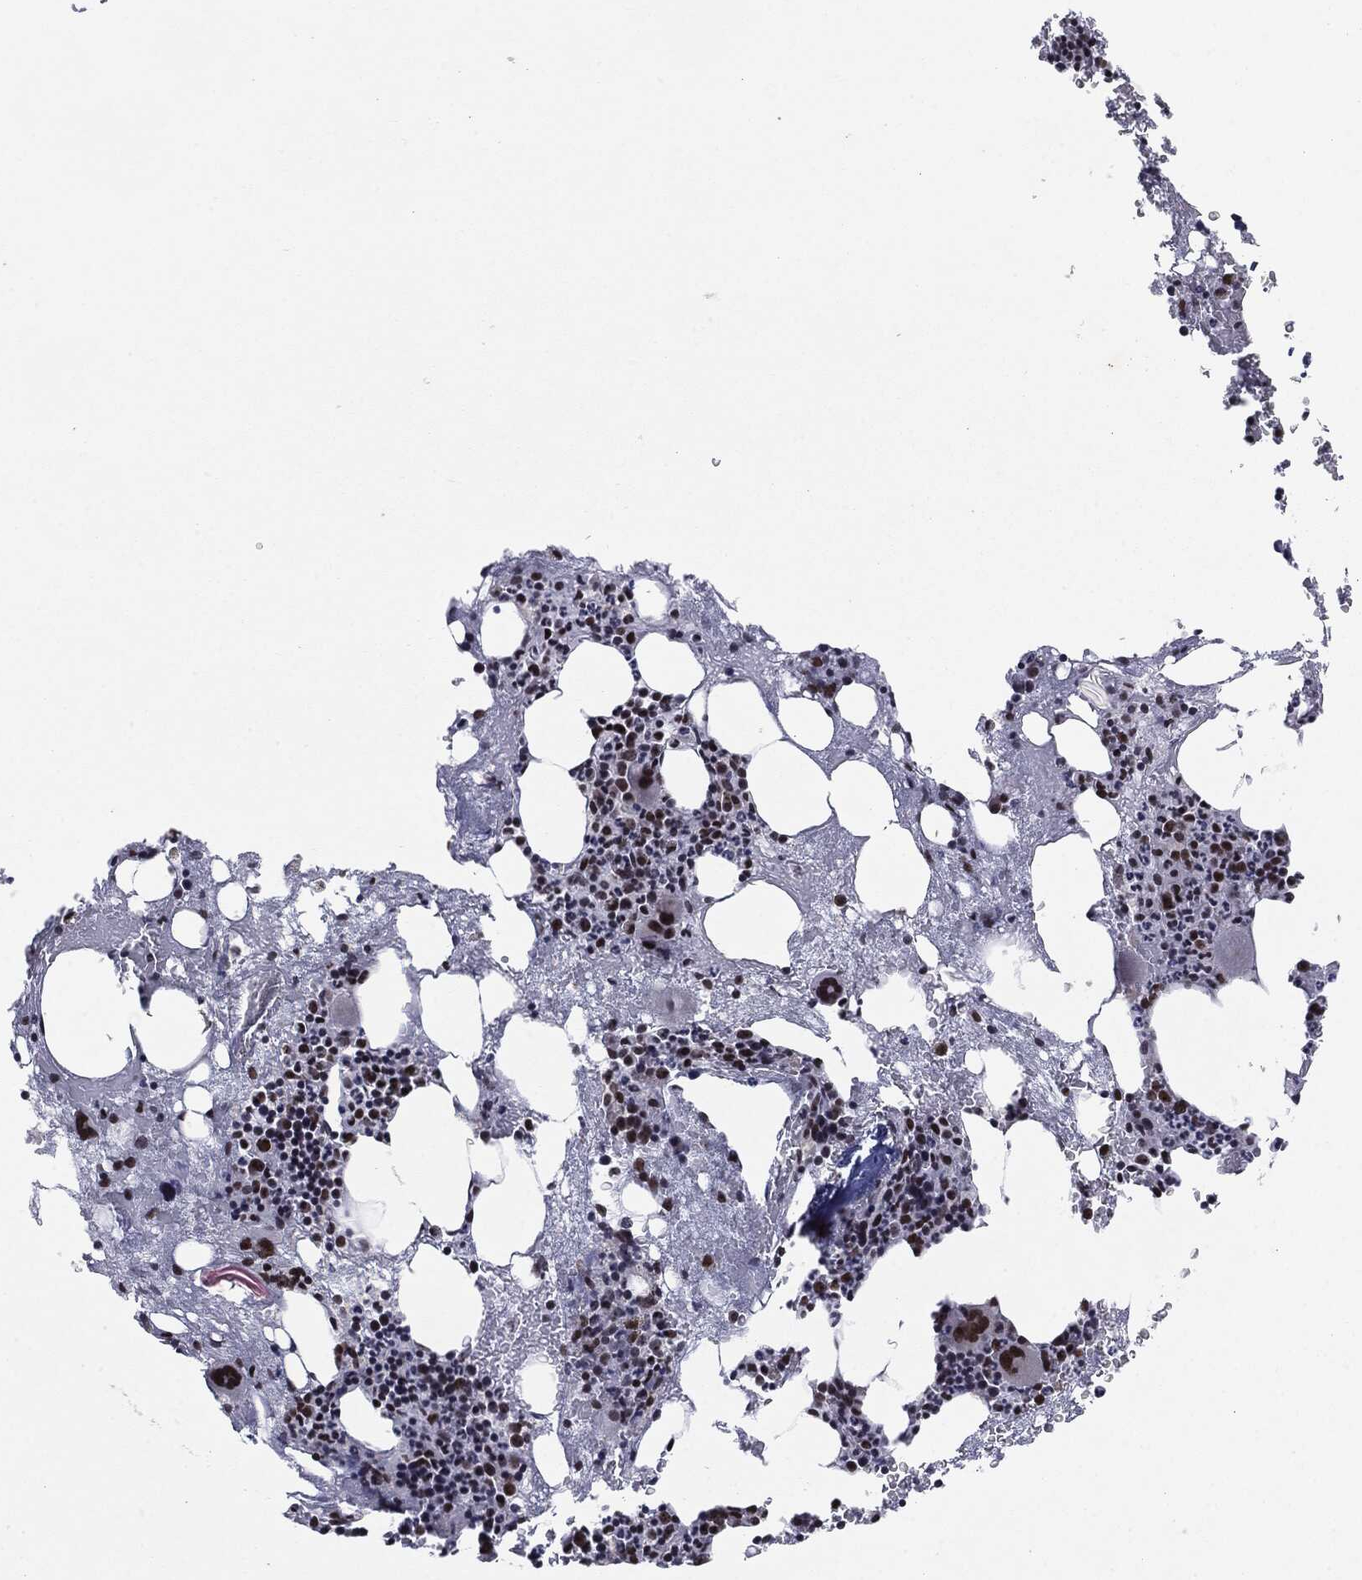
{"staining": {"intensity": "strong", "quantity": ">75%", "location": "nuclear"}, "tissue": "bone marrow", "cell_type": "Hematopoietic cells", "image_type": "normal", "snomed": [{"axis": "morphology", "description": "Normal tissue, NOS"}, {"axis": "topography", "description": "Bone marrow"}], "caption": "This micrograph demonstrates immunohistochemistry (IHC) staining of unremarkable human bone marrow, with high strong nuclear staining in about >75% of hematopoietic cells.", "gene": "MDC1", "patient": {"sex": "female", "age": 54}}